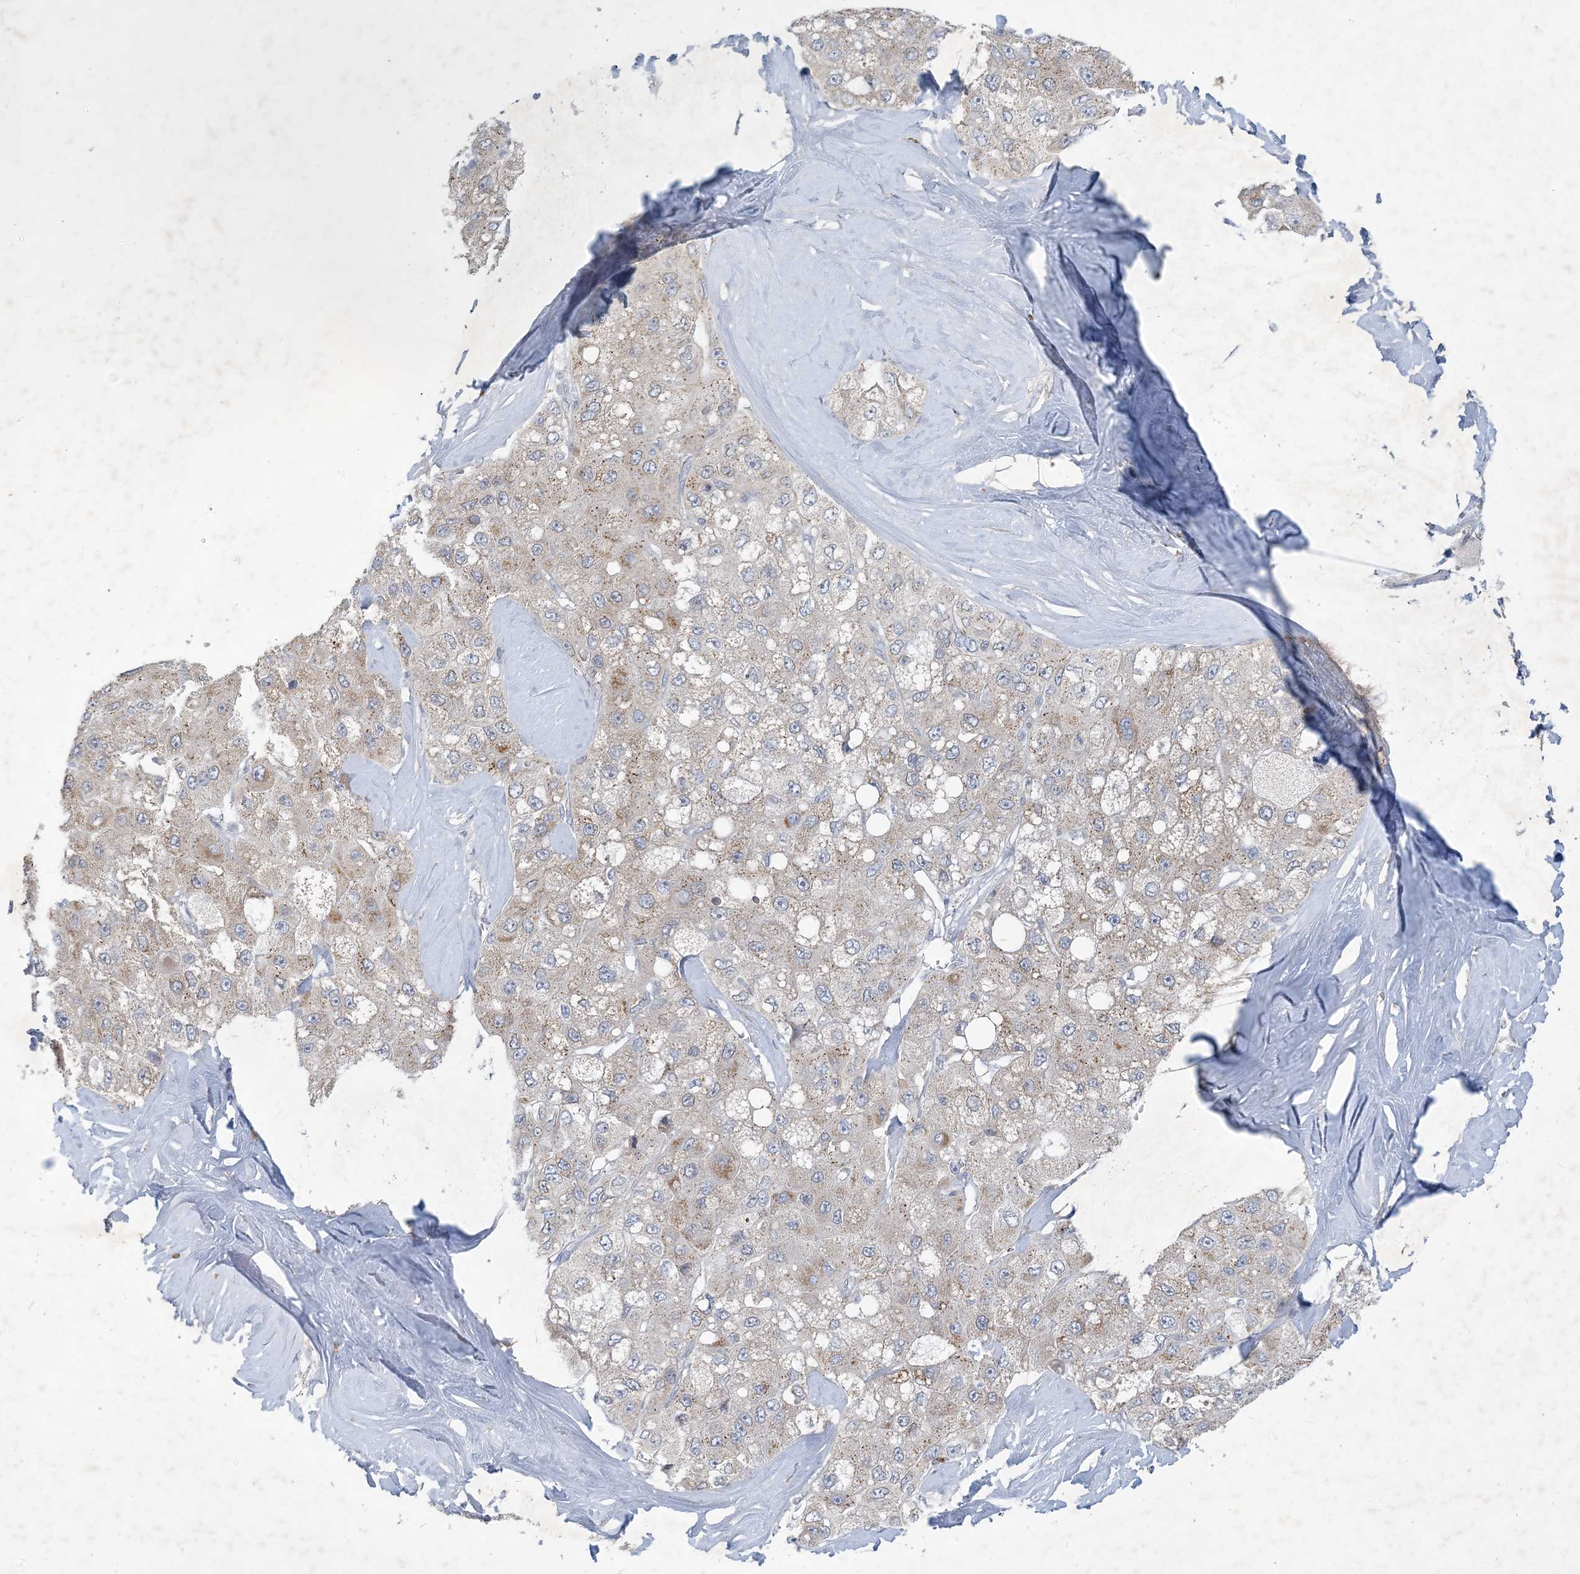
{"staining": {"intensity": "weak", "quantity": "25%-75%", "location": "cytoplasmic/membranous"}, "tissue": "liver cancer", "cell_type": "Tumor cells", "image_type": "cancer", "snomed": [{"axis": "morphology", "description": "Carcinoma, Hepatocellular, NOS"}, {"axis": "topography", "description": "Liver"}], "caption": "Weak cytoplasmic/membranous expression is present in approximately 25%-75% of tumor cells in liver cancer (hepatocellular carcinoma). Nuclei are stained in blue.", "gene": "CCDC14", "patient": {"sex": "male", "age": 80}}